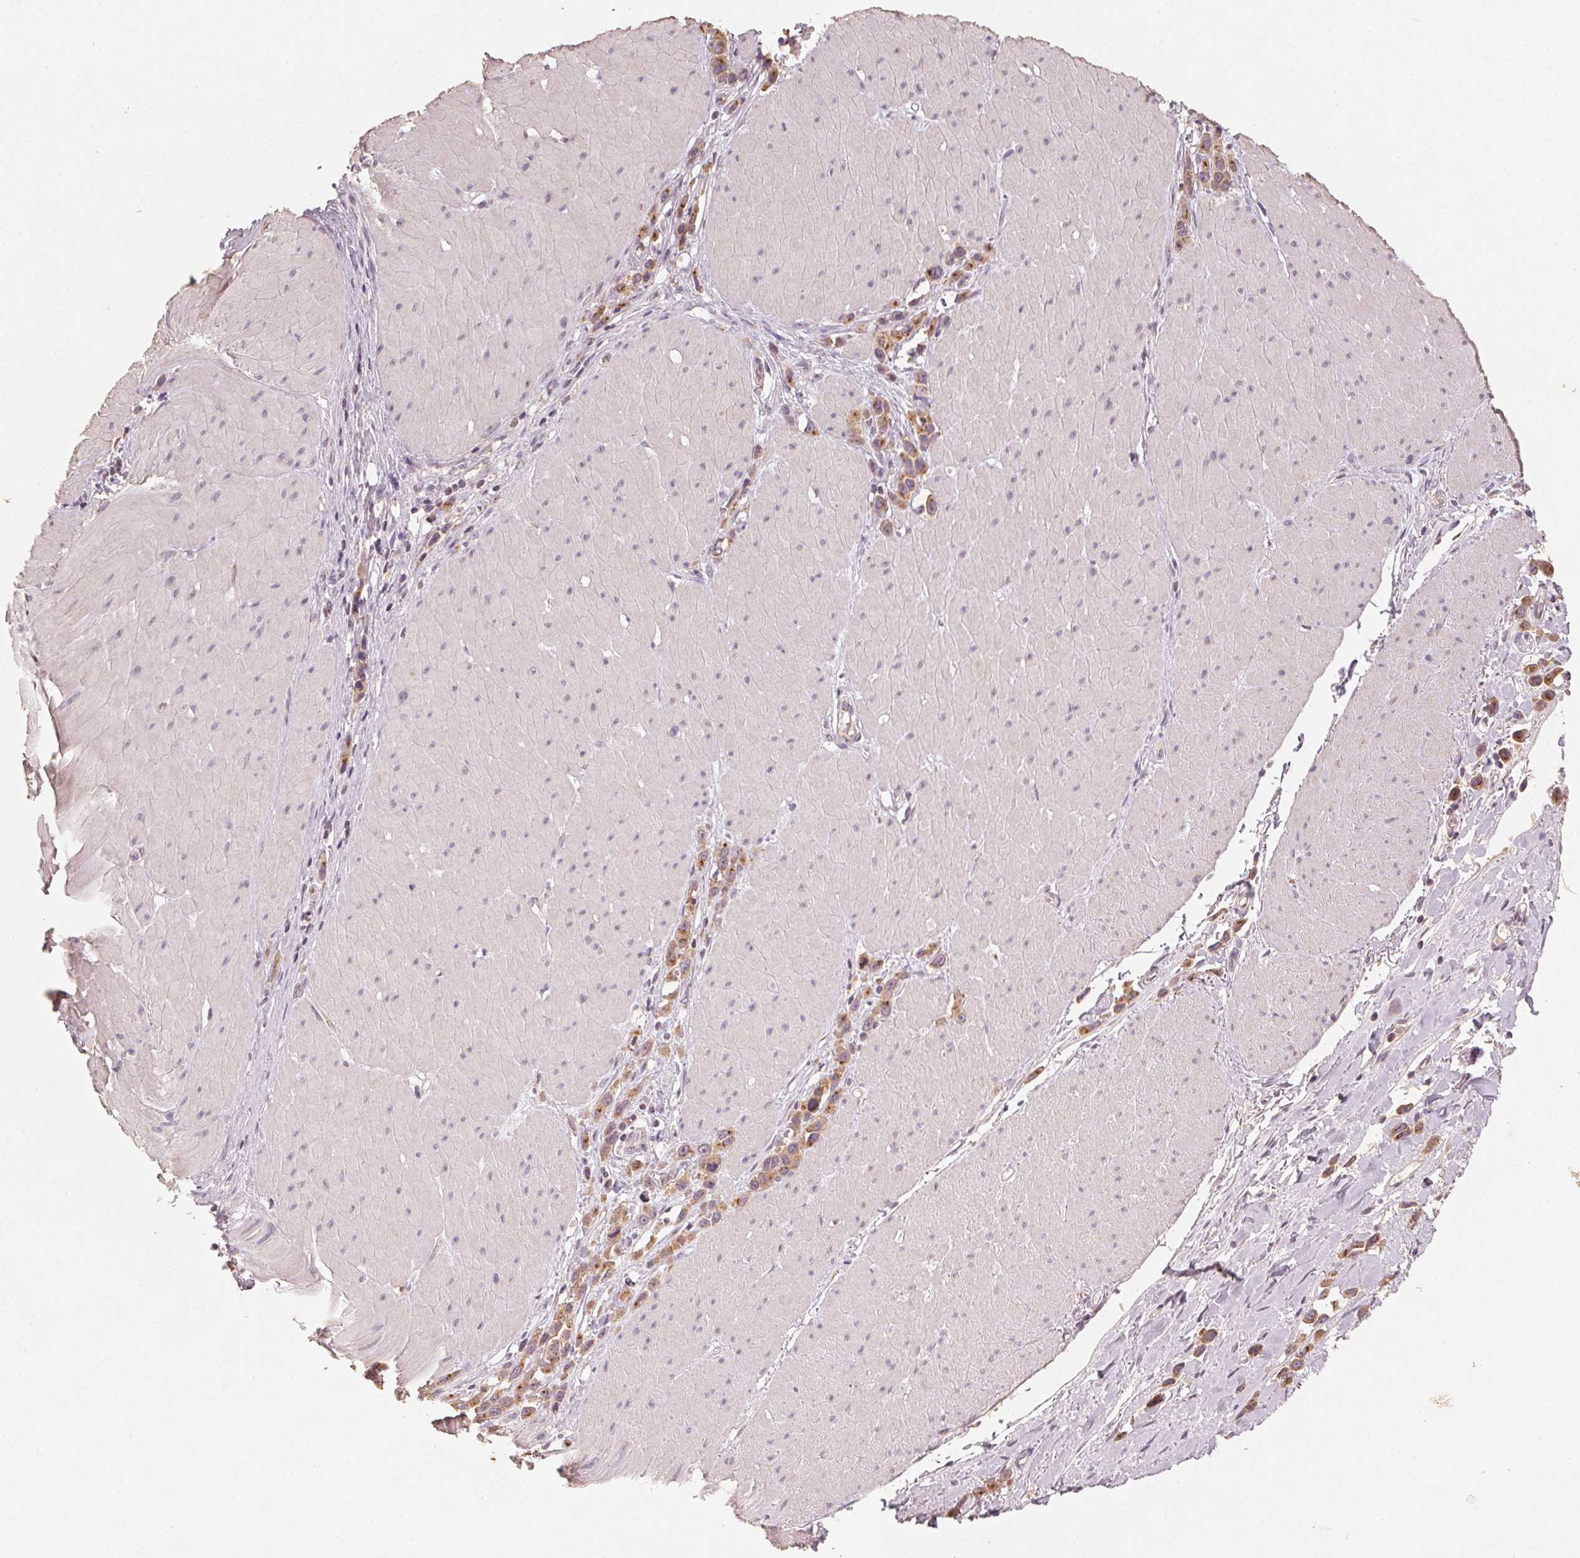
{"staining": {"intensity": "moderate", "quantity": ">75%", "location": "cytoplasmic/membranous"}, "tissue": "stomach cancer", "cell_type": "Tumor cells", "image_type": "cancer", "snomed": [{"axis": "morphology", "description": "Adenocarcinoma, NOS"}, {"axis": "topography", "description": "Stomach"}], "caption": "IHC of human stomach adenocarcinoma shows medium levels of moderate cytoplasmic/membranous staining in about >75% of tumor cells.", "gene": "AP1S1", "patient": {"sex": "male", "age": 47}}